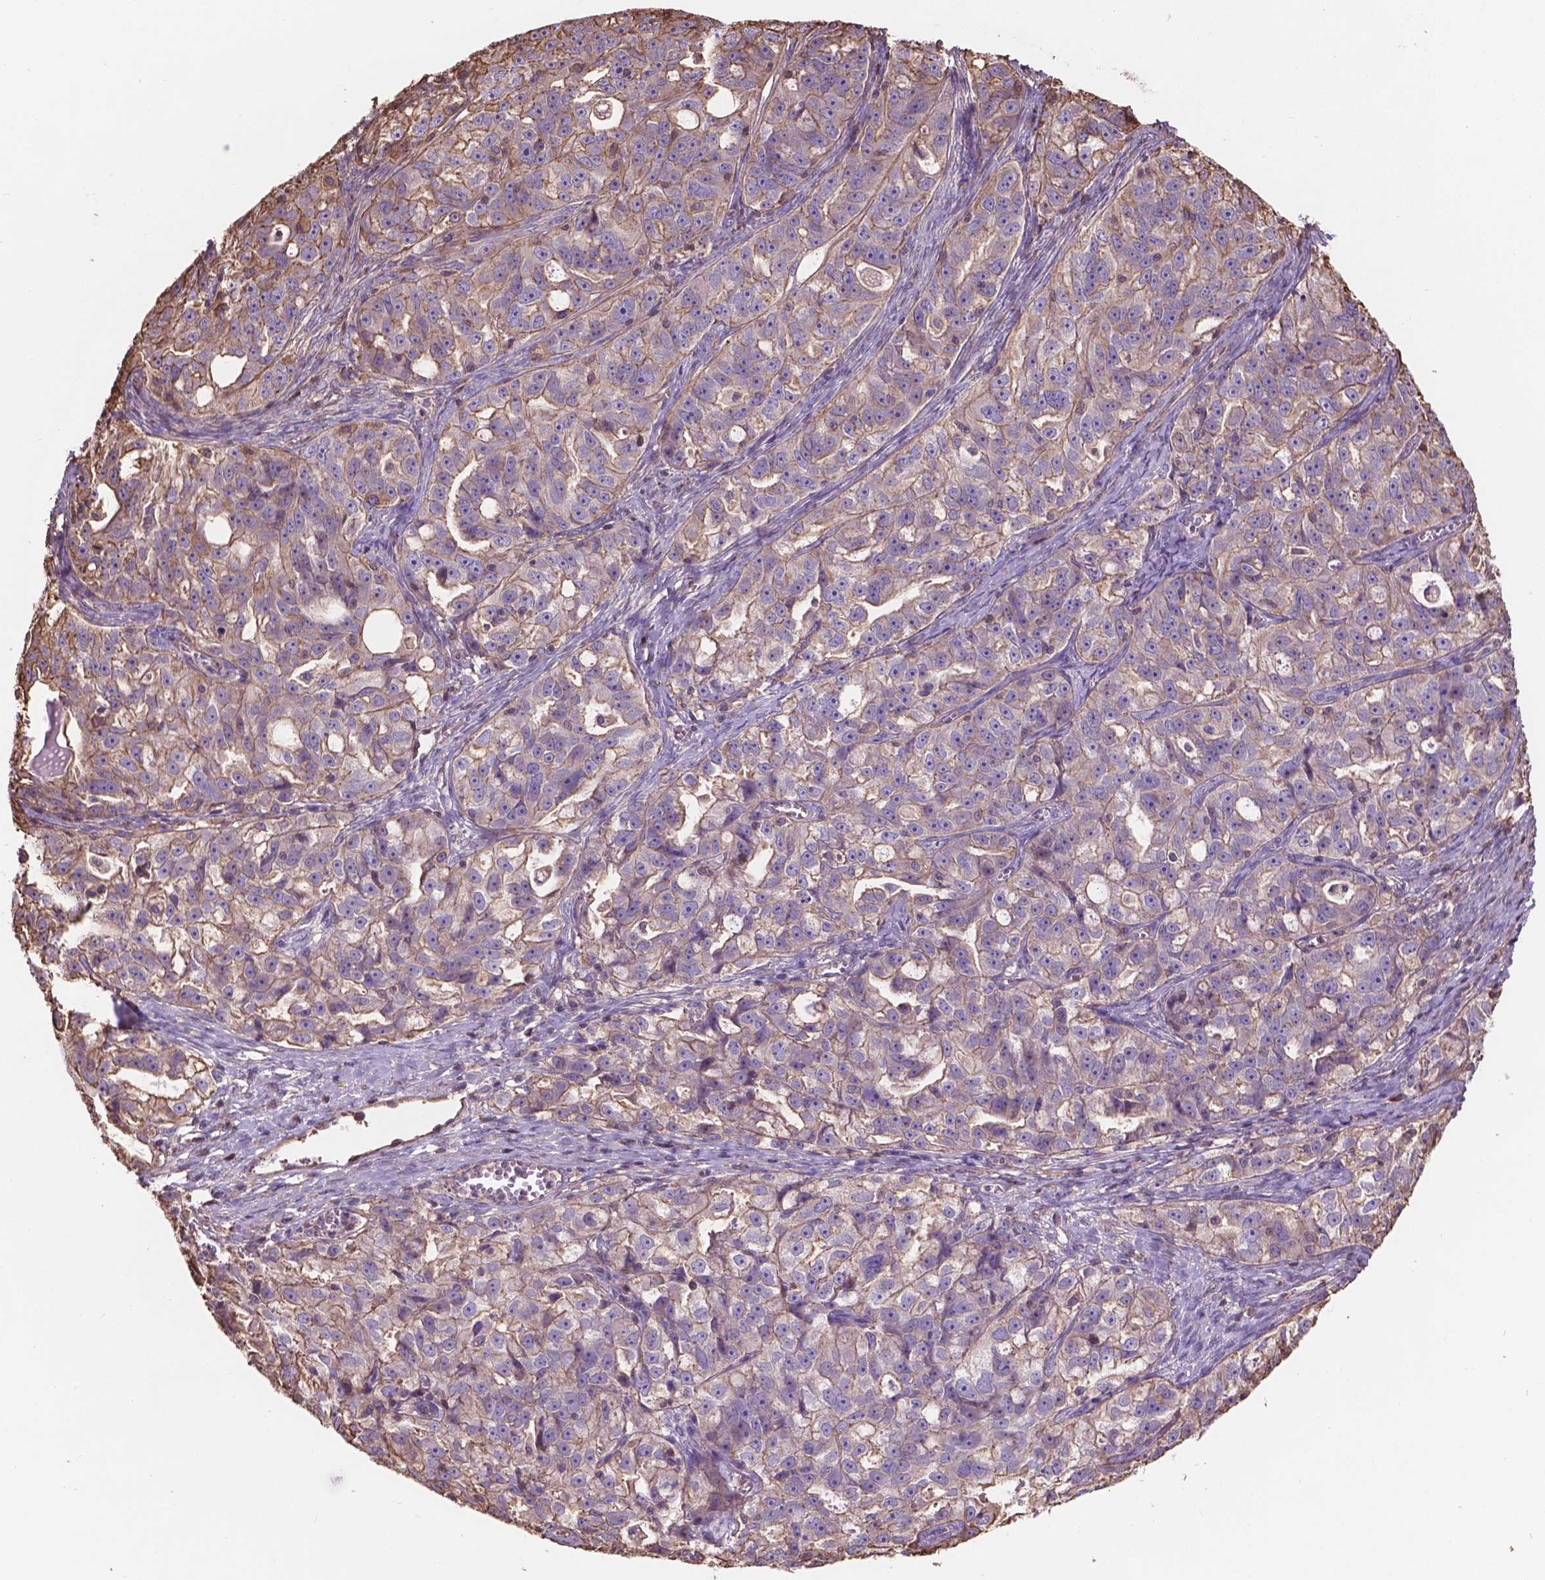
{"staining": {"intensity": "moderate", "quantity": ">75%", "location": "cytoplasmic/membranous"}, "tissue": "ovarian cancer", "cell_type": "Tumor cells", "image_type": "cancer", "snomed": [{"axis": "morphology", "description": "Cystadenocarcinoma, serous, NOS"}, {"axis": "topography", "description": "Ovary"}], "caption": "Immunohistochemical staining of human ovarian serous cystadenocarcinoma displays medium levels of moderate cytoplasmic/membranous staining in about >75% of tumor cells.", "gene": "NIPA2", "patient": {"sex": "female", "age": 51}}